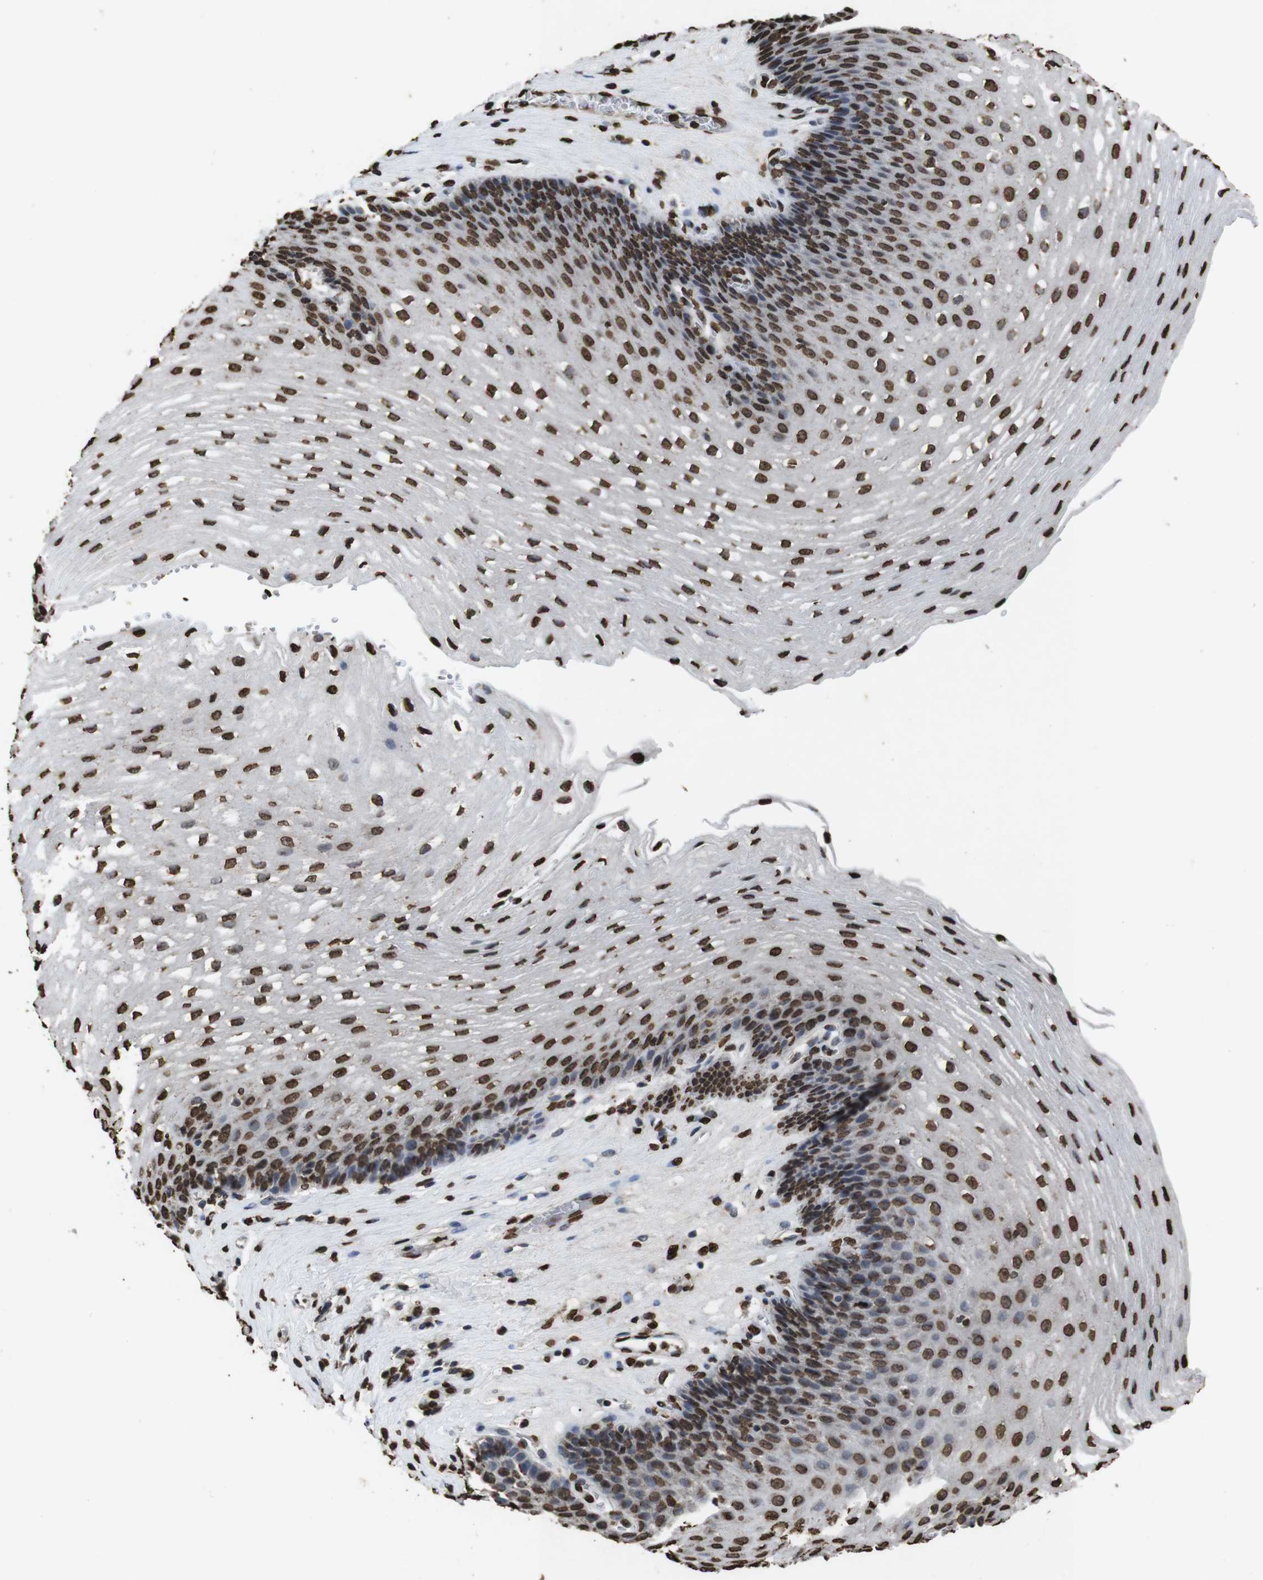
{"staining": {"intensity": "strong", "quantity": ">75%", "location": "nuclear"}, "tissue": "esophagus", "cell_type": "Squamous epithelial cells", "image_type": "normal", "snomed": [{"axis": "morphology", "description": "Normal tissue, NOS"}, {"axis": "topography", "description": "Esophagus"}], "caption": "Immunohistochemistry (IHC) (DAB) staining of unremarkable esophagus exhibits strong nuclear protein expression in approximately >75% of squamous epithelial cells.", "gene": "MDM2", "patient": {"sex": "male", "age": 48}}